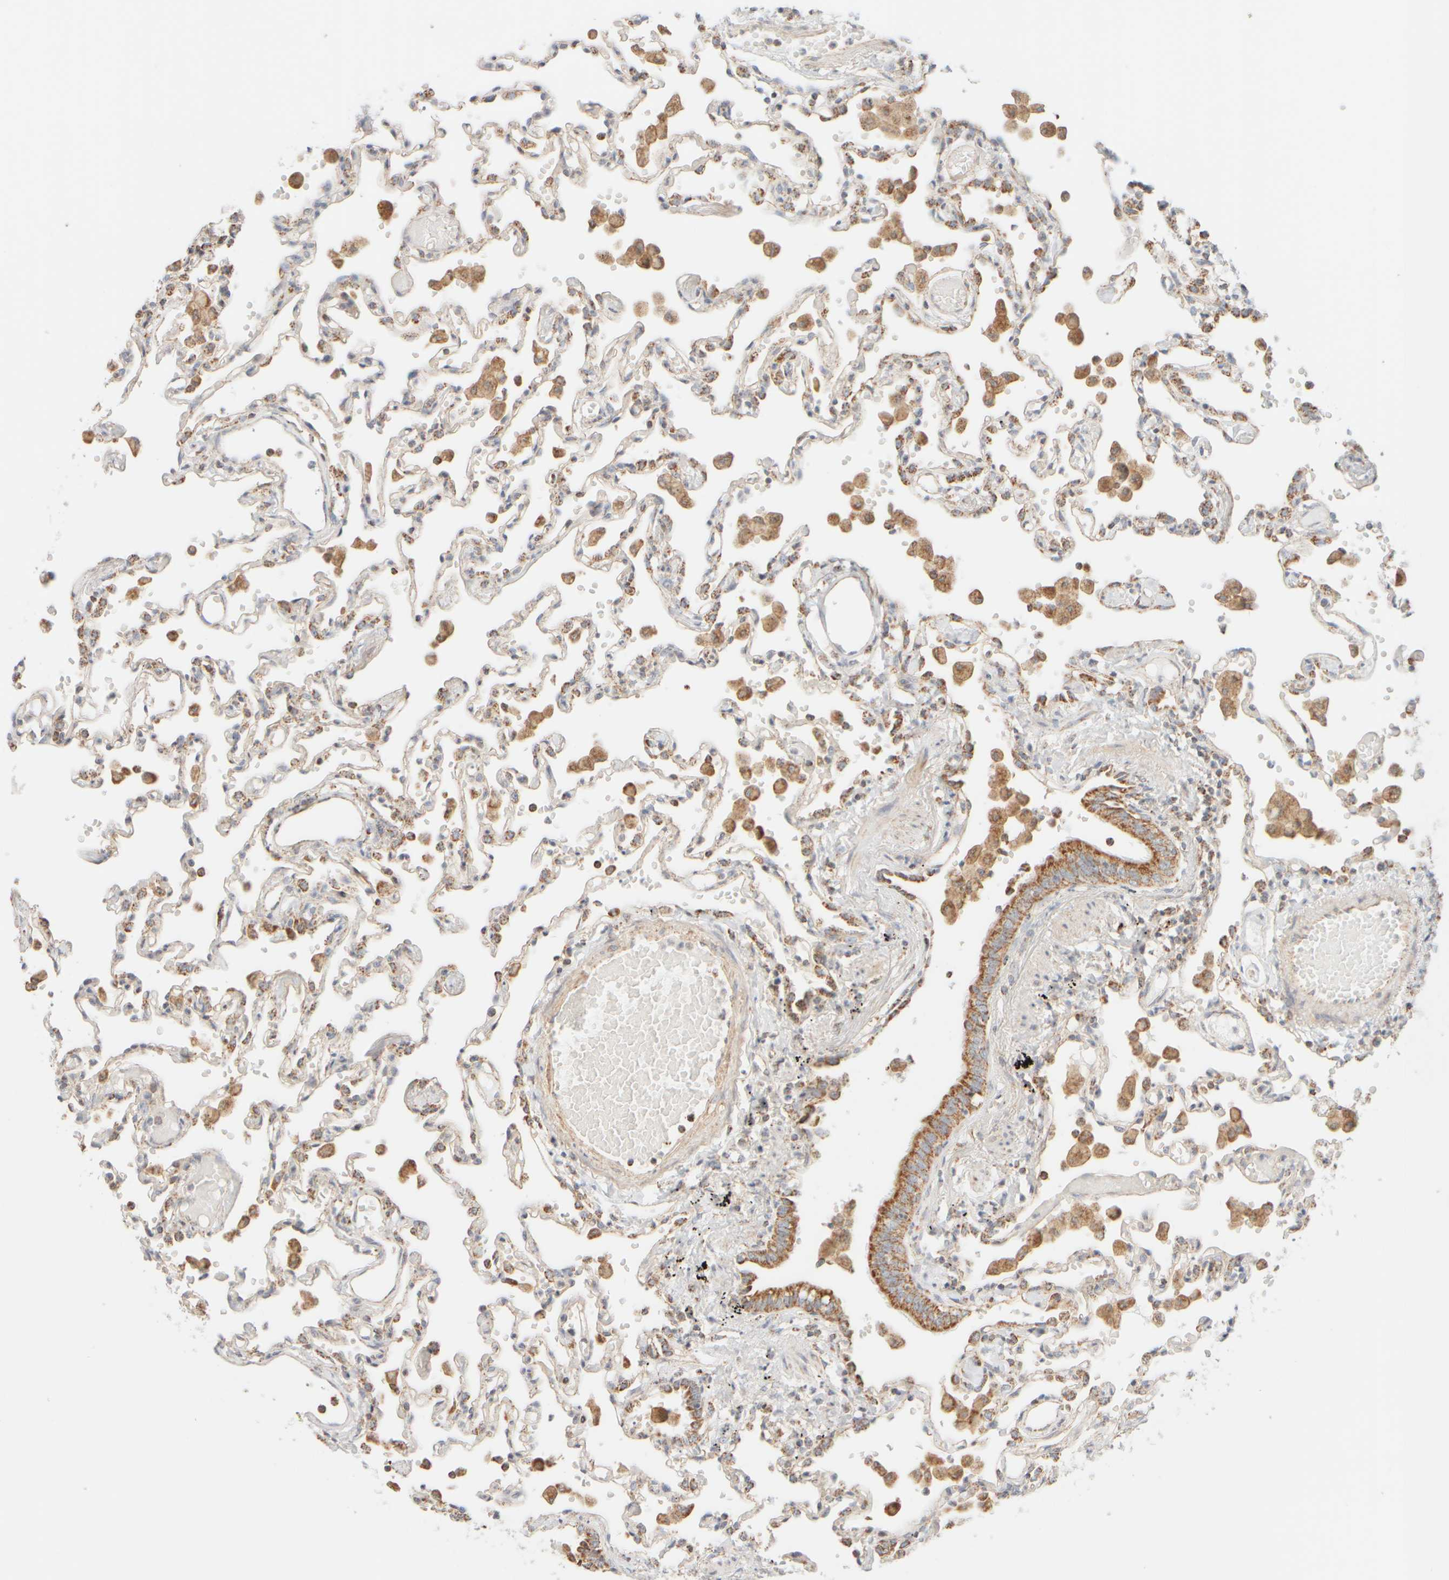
{"staining": {"intensity": "moderate", "quantity": "25%-75%", "location": "cytoplasmic/membranous"}, "tissue": "lung", "cell_type": "Alveolar cells", "image_type": "normal", "snomed": [{"axis": "morphology", "description": "Normal tissue, NOS"}, {"axis": "topography", "description": "Bronchus"}, {"axis": "topography", "description": "Lung"}], "caption": "This micrograph displays immunohistochemistry (IHC) staining of unremarkable lung, with medium moderate cytoplasmic/membranous positivity in approximately 25%-75% of alveolar cells.", "gene": "APBB2", "patient": {"sex": "female", "age": 49}}